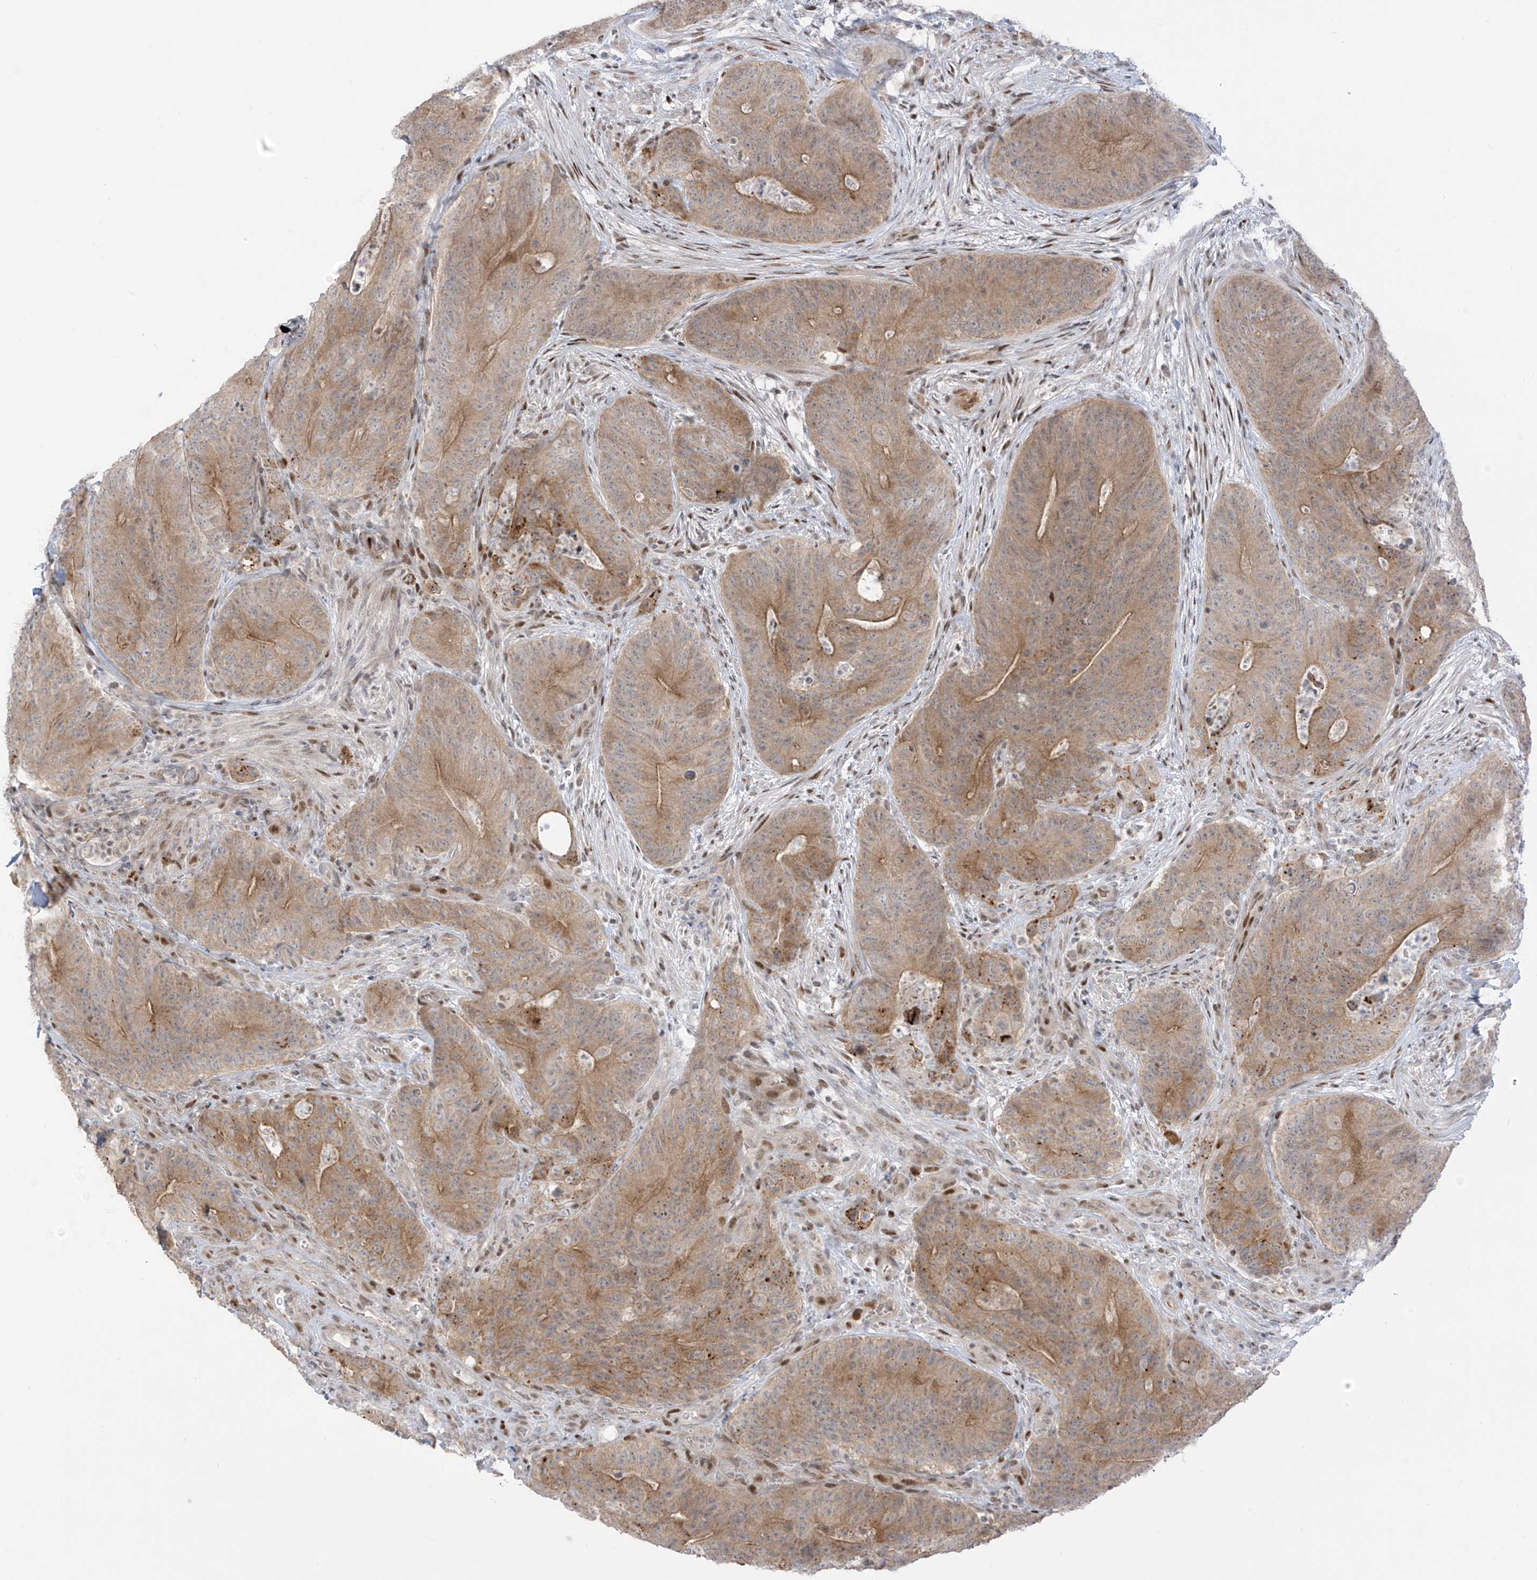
{"staining": {"intensity": "weak", "quantity": ">75%", "location": "cytoplasmic/membranous"}, "tissue": "colorectal cancer", "cell_type": "Tumor cells", "image_type": "cancer", "snomed": [{"axis": "morphology", "description": "Normal tissue, NOS"}, {"axis": "topography", "description": "Colon"}], "caption": "Tumor cells reveal low levels of weak cytoplasmic/membranous staining in about >75% of cells in human colorectal cancer.", "gene": "ZCWPW2", "patient": {"sex": "female", "age": 82}}